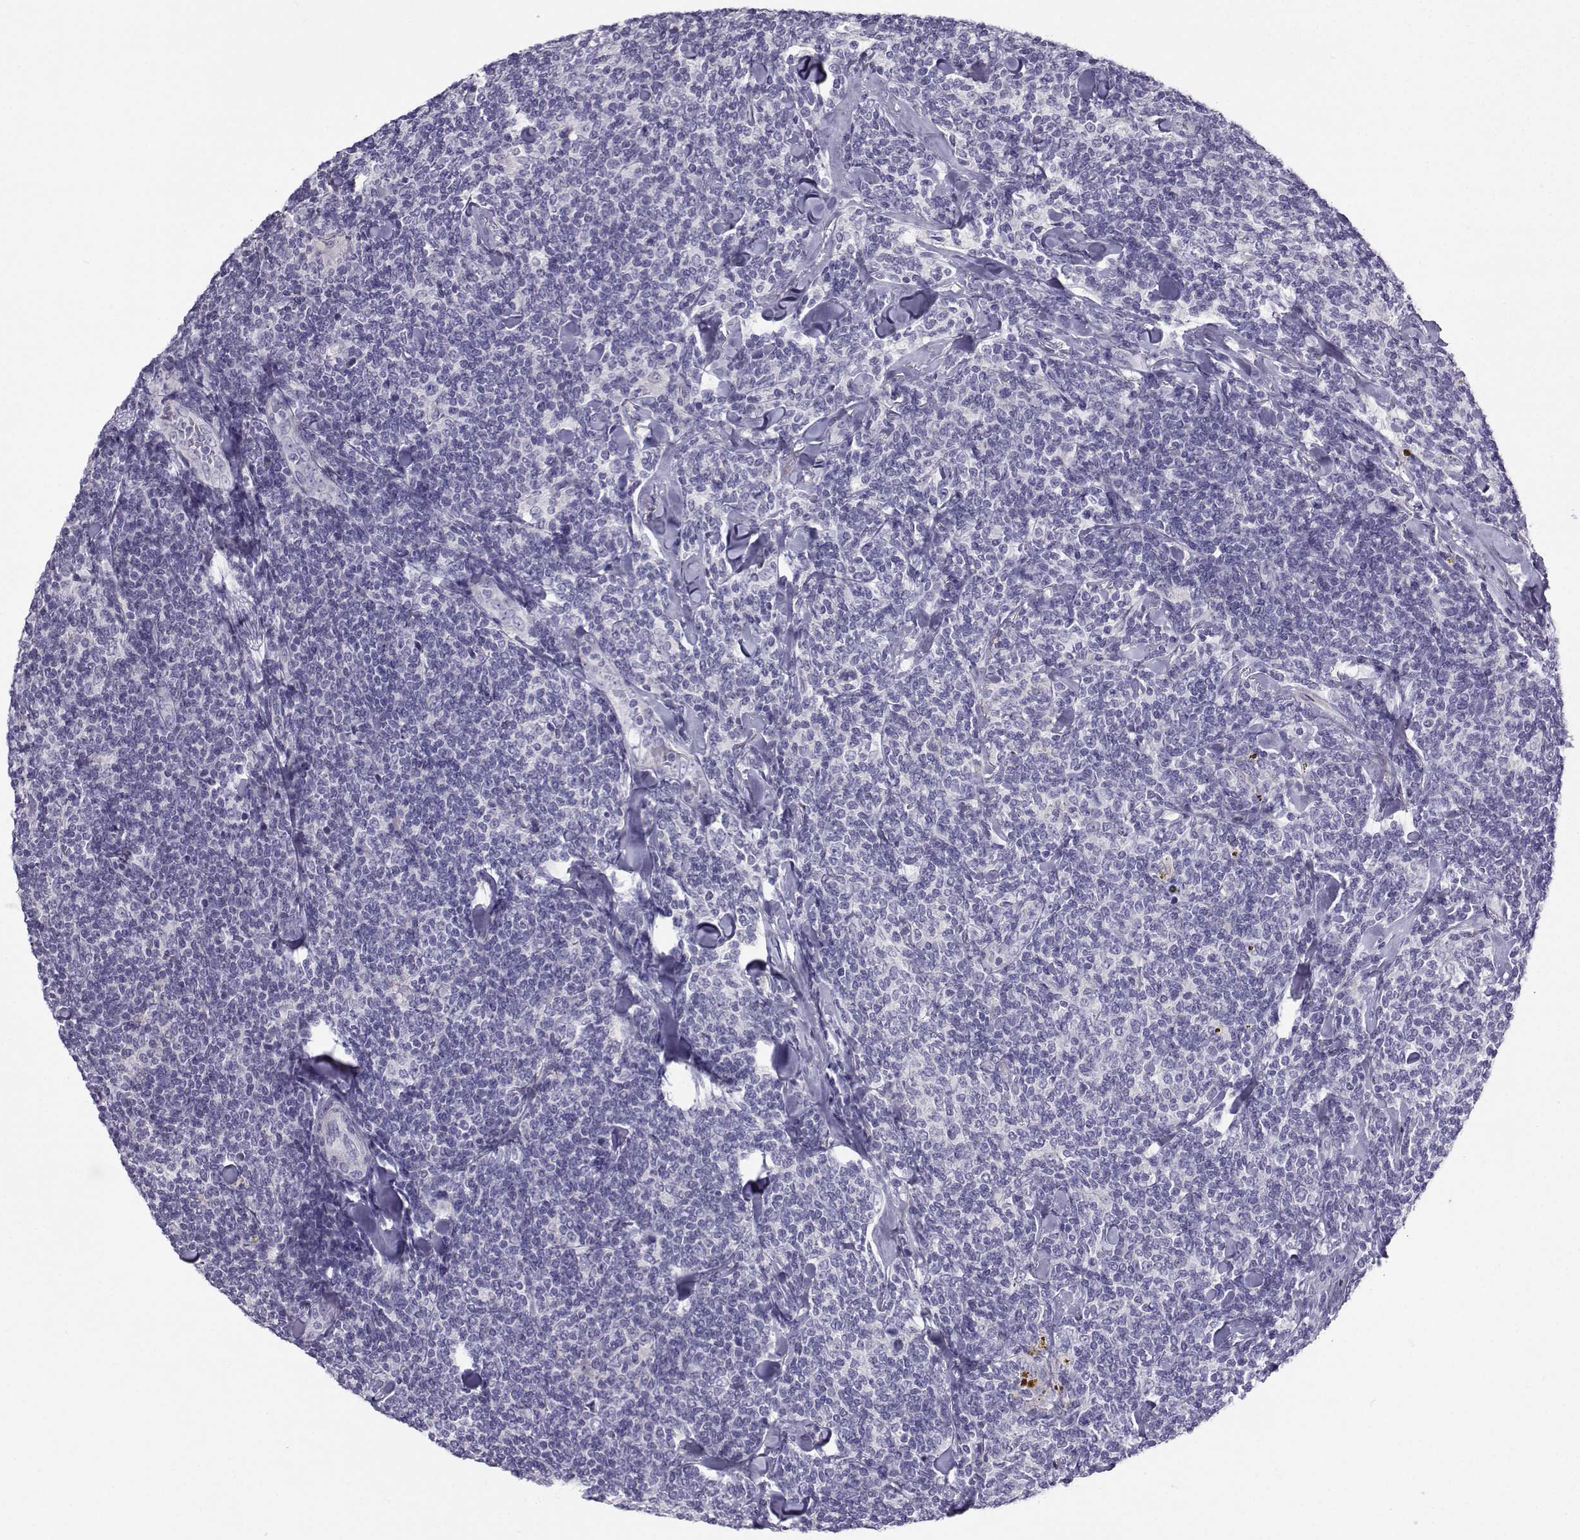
{"staining": {"intensity": "negative", "quantity": "none", "location": "none"}, "tissue": "lymphoma", "cell_type": "Tumor cells", "image_type": "cancer", "snomed": [{"axis": "morphology", "description": "Malignant lymphoma, non-Hodgkin's type, Low grade"}, {"axis": "topography", "description": "Lymph node"}], "caption": "Human malignant lymphoma, non-Hodgkin's type (low-grade) stained for a protein using IHC reveals no expression in tumor cells.", "gene": "FBXO24", "patient": {"sex": "female", "age": 56}}